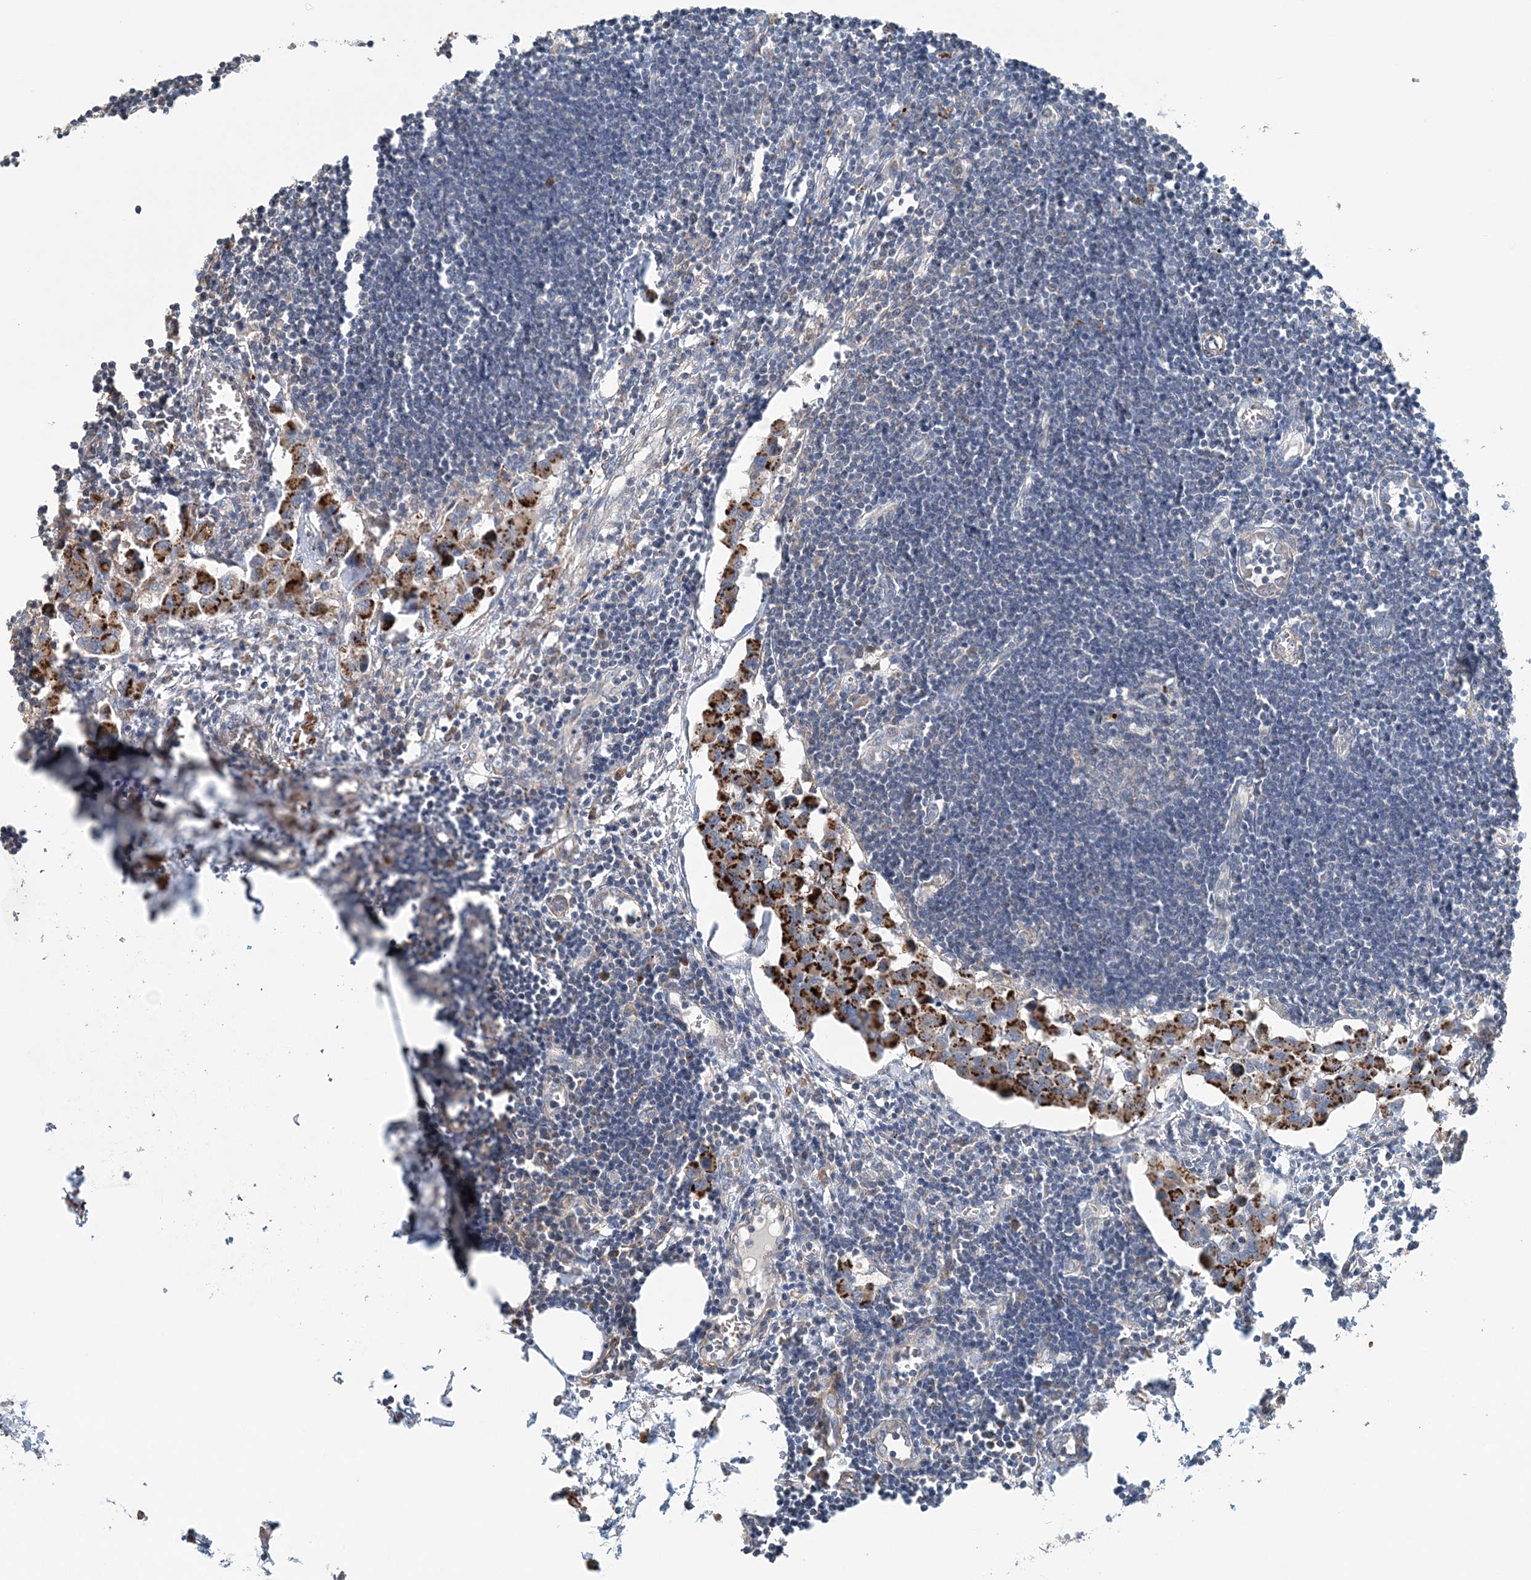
{"staining": {"intensity": "negative", "quantity": "none", "location": "none"}, "tissue": "lymph node", "cell_type": "Germinal center cells", "image_type": "normal", "snomed": [{"axis": "morphology", "description": "Normal tissue, NOS"}, {"axis": "morphology", "description": "Malignant melanoma, Metastatic site"}, {"axis": "topography", "description": "Lymph node"}], "caption": "This is a histopathology image of immunohistochemistry staining of benign lymph node, which shows no positivity in germinal center cells.", "gene": "TTI1", "patient": {"sex": "male", "age": 41}}